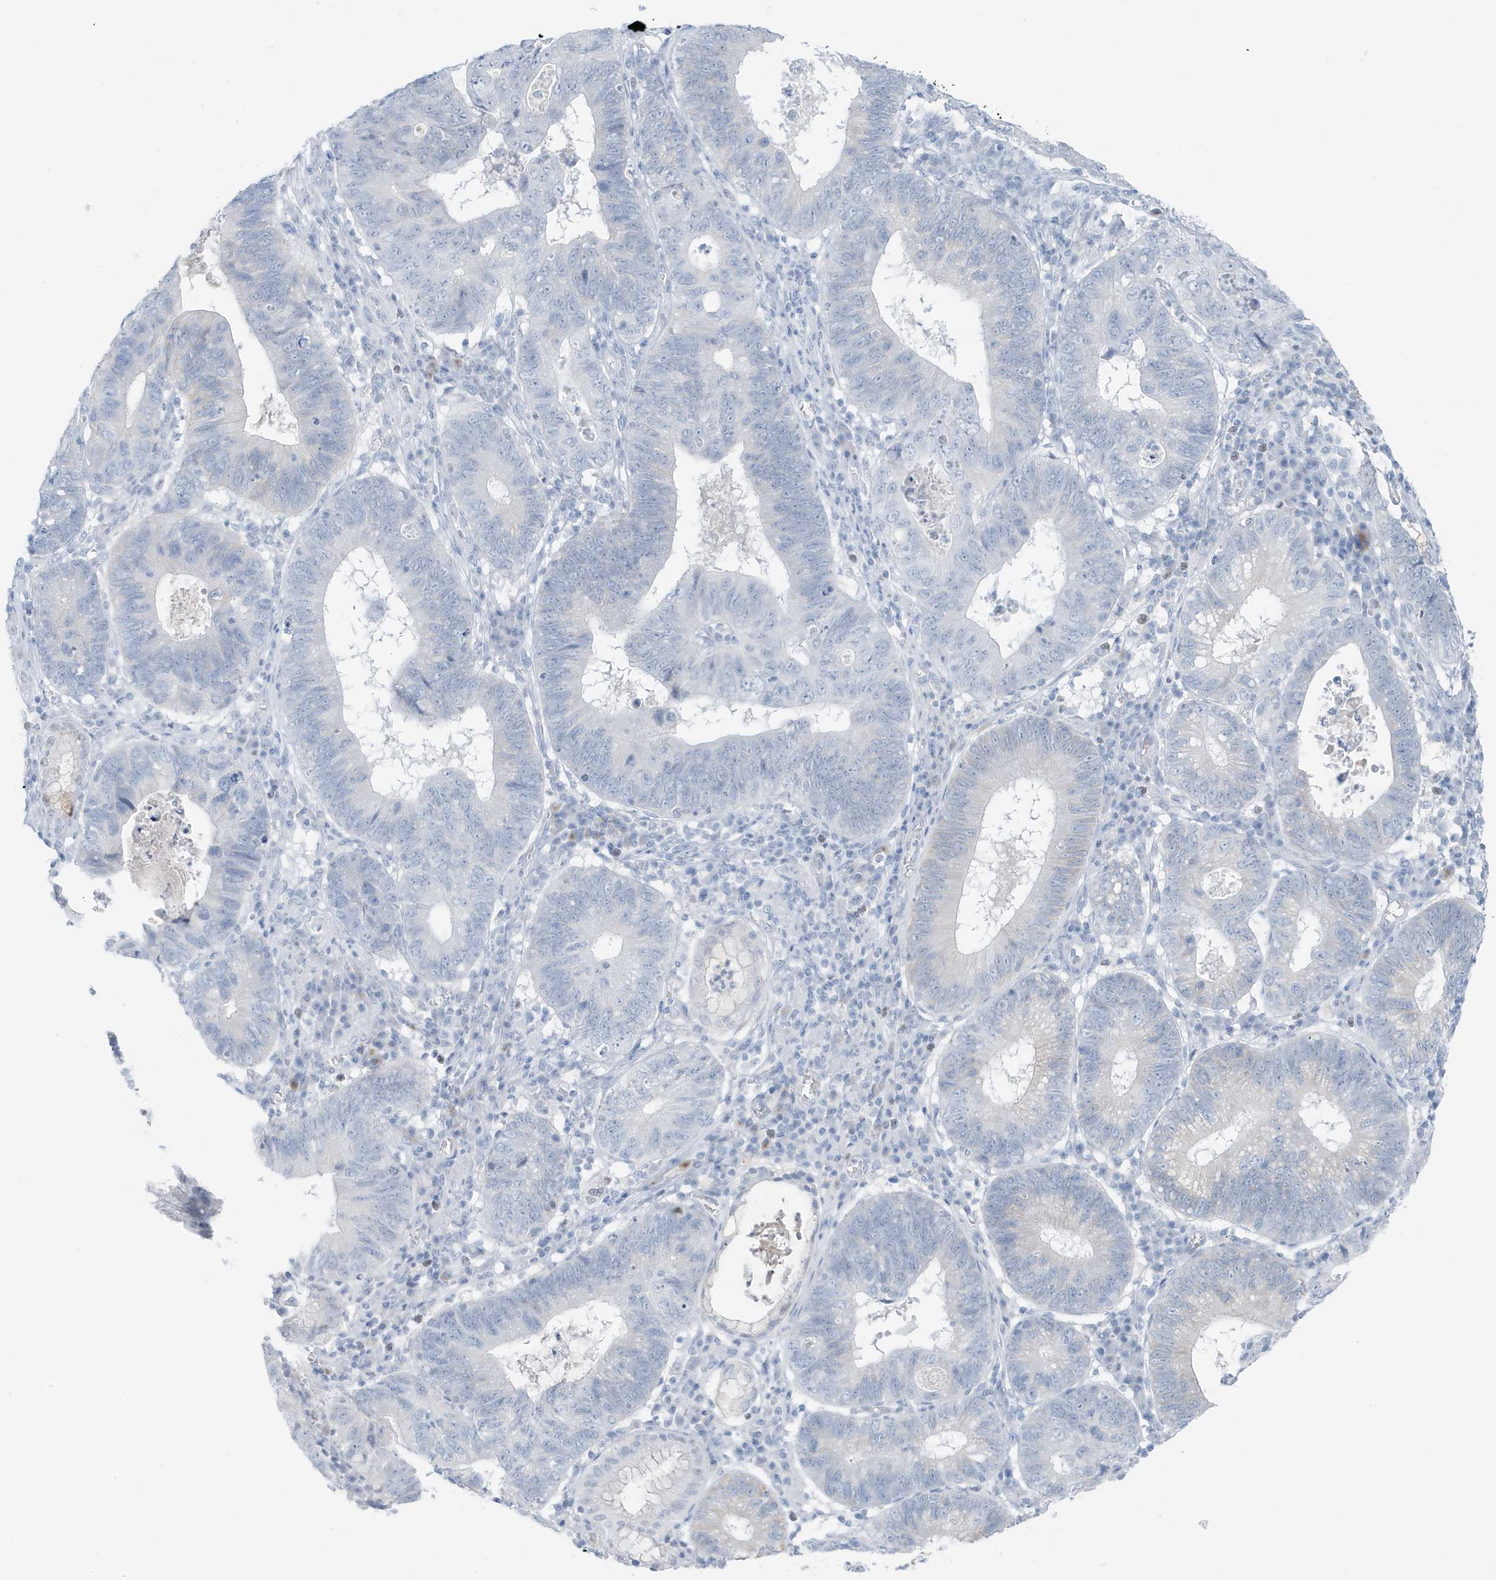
{"staining": {"intensity": "negative", "quantity": "none", "location": "none"}, "tissue": "stomach cancer", "cell_type": "Tumor cells", "image_type": "cancer", "snomed": [{"axis": "morphology", "description": "Adenocarcinoma, NOS"}, {"axis": "topography", "description": "Stomach"}], "caption": "There is no significant positivity in tumor cells of stomach cancer.", "gene": "ZFP64", "patient": {"sex": "male", "age": 59}}